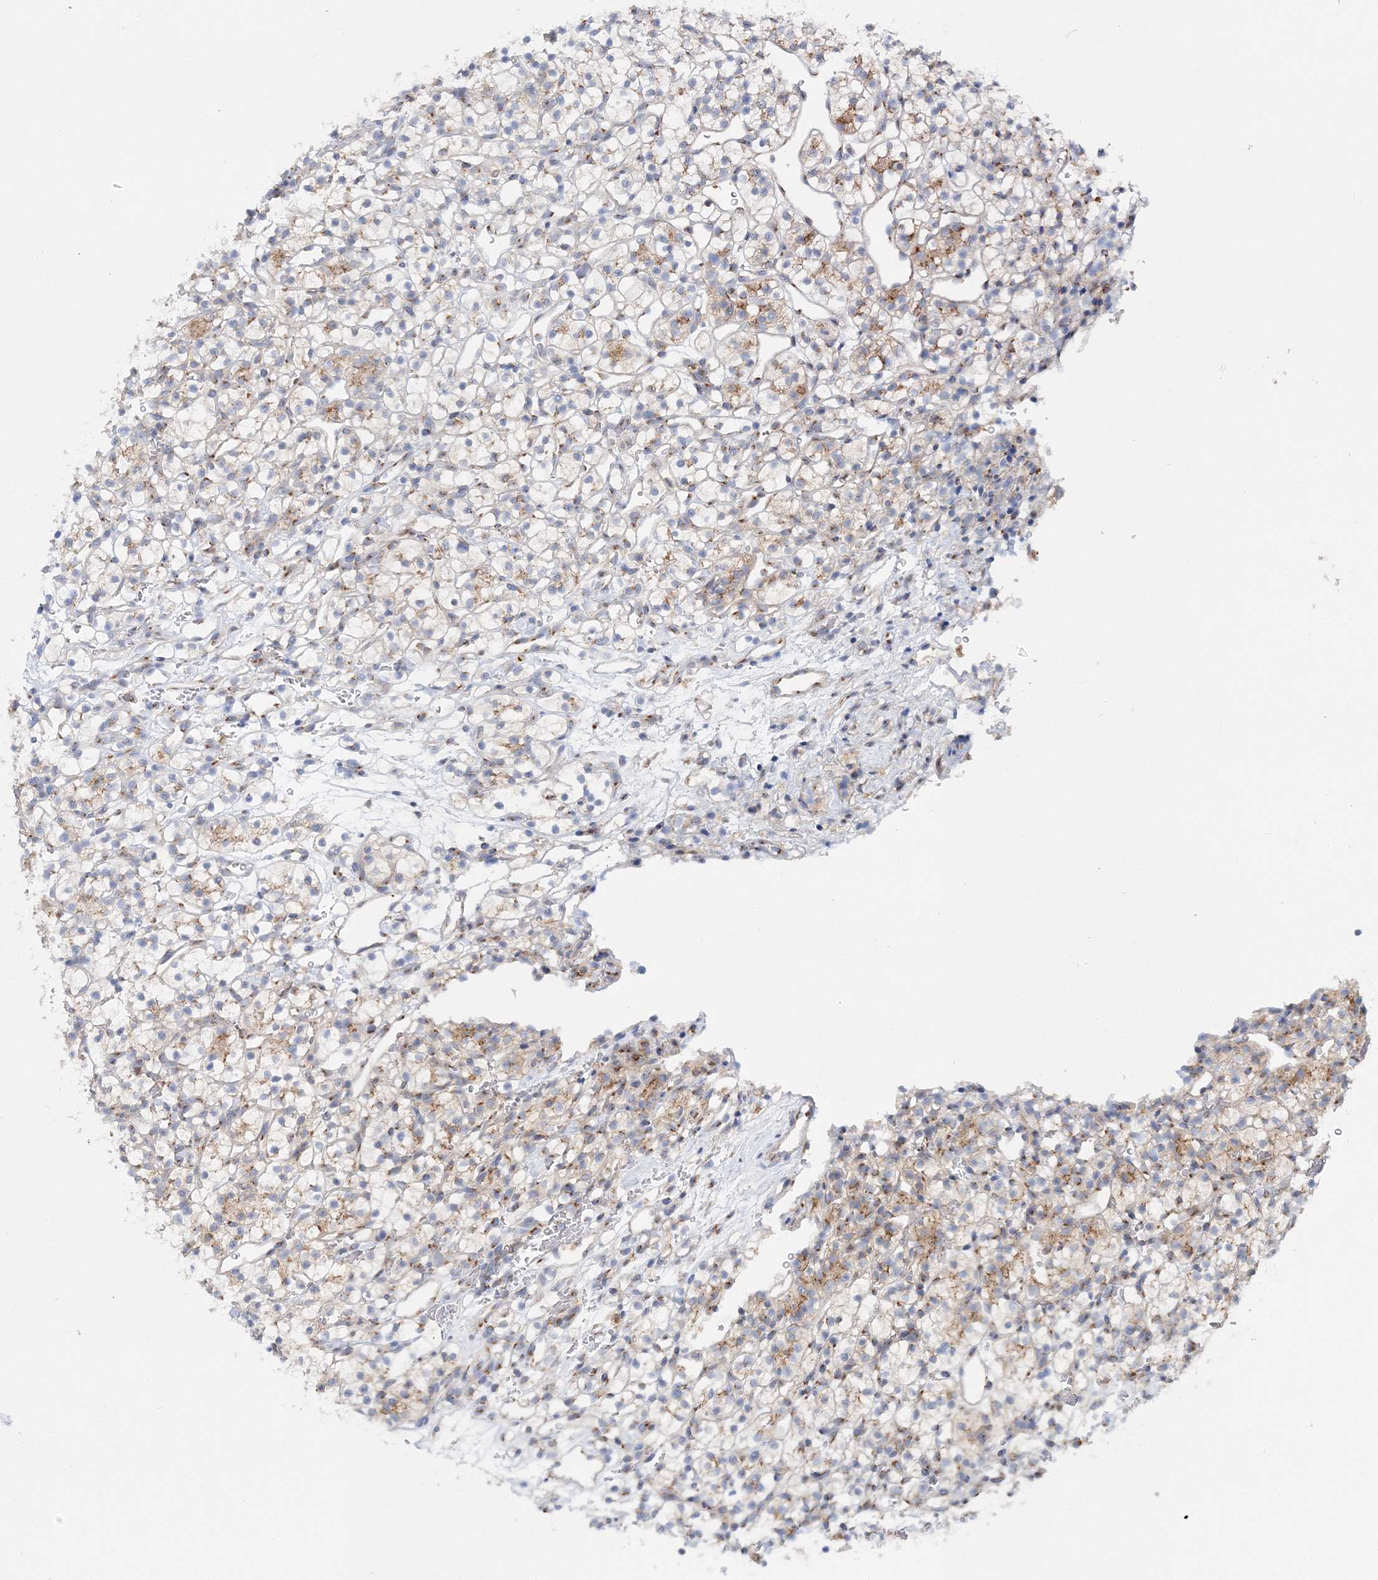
{"staining": {"intensity": "moderate", "quantity": "25%-75%", "location": "cytoplasmic/membranous"}, "tissue": "renal cancer", "cell_type": "Tumor cells", "image_type": "cancer", "snomed": [{"axis": "morphology", "description": "Adenocarcinoma, NOS"}, {"axis": "topography", "description": "Kidney"}], "caption": "Renal cancer tissue displays moderate cytoplasmic/membranous expression in approximately 25%-75% of tumor cells, visualized by immunohistochemistry.", "gene": "SEC23IP", "patient": {"sex": "female", "age": 57}}